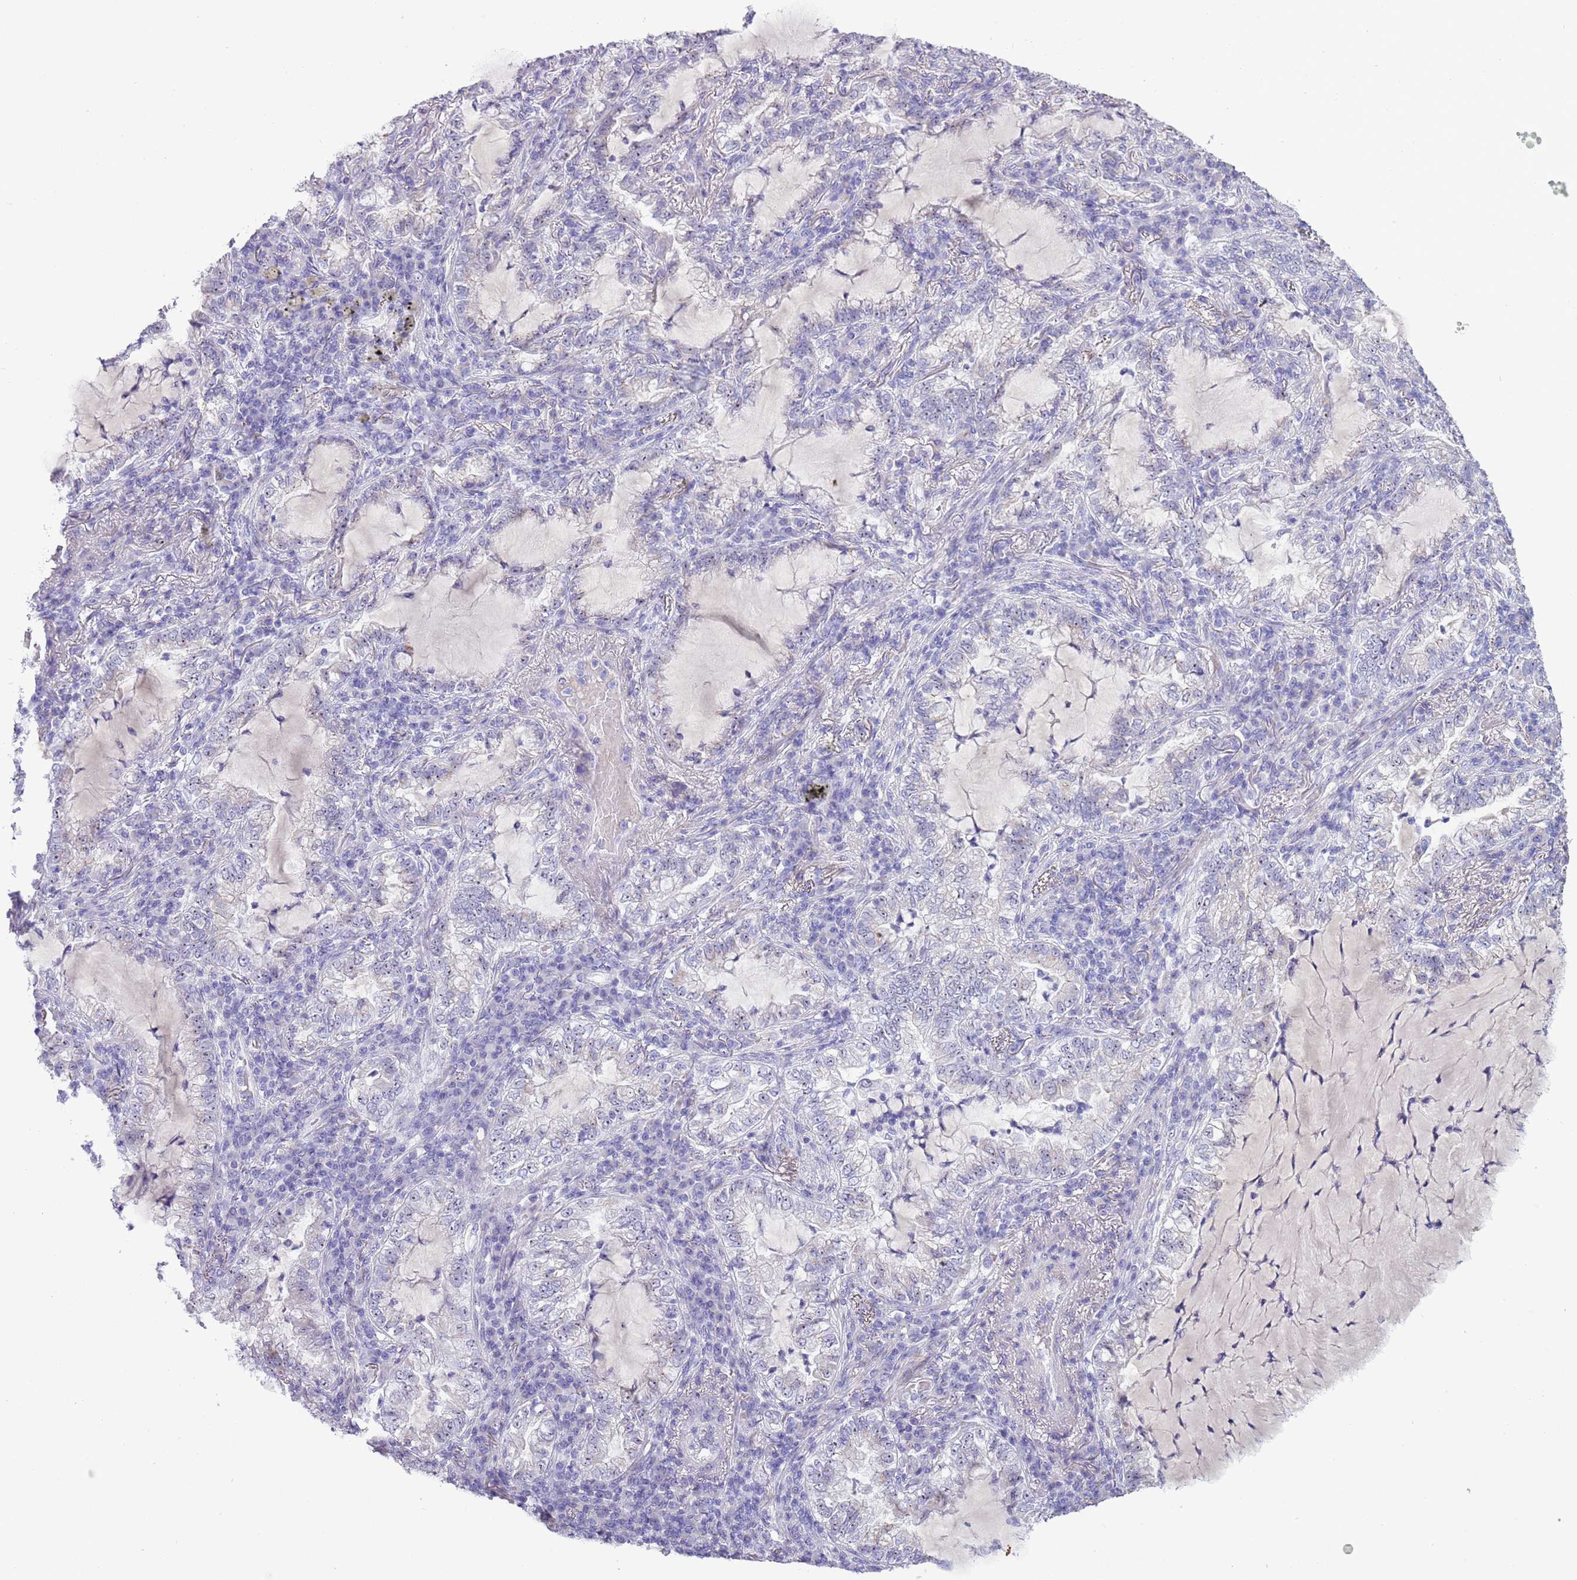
{"staining": {"intensity": "negative", "quantity": "none", "location": "none"}, "tissue": "lung cancer", "cell_type": "Tumor cells", "image_type": "cancer", "snomed": [{"axis": "morphology", "description": "Adenocarcinoma, NOS"}, {"axis": "topography", "description": "Lung"}], "caption": "DAB (3,3'-diaminobenzidine) immunohistochemical staining of human lung cancer exhibits no significant positivity in tumor cells.", "gene": "NBPF6", "patient": {"sex": "female", "age": 73}}